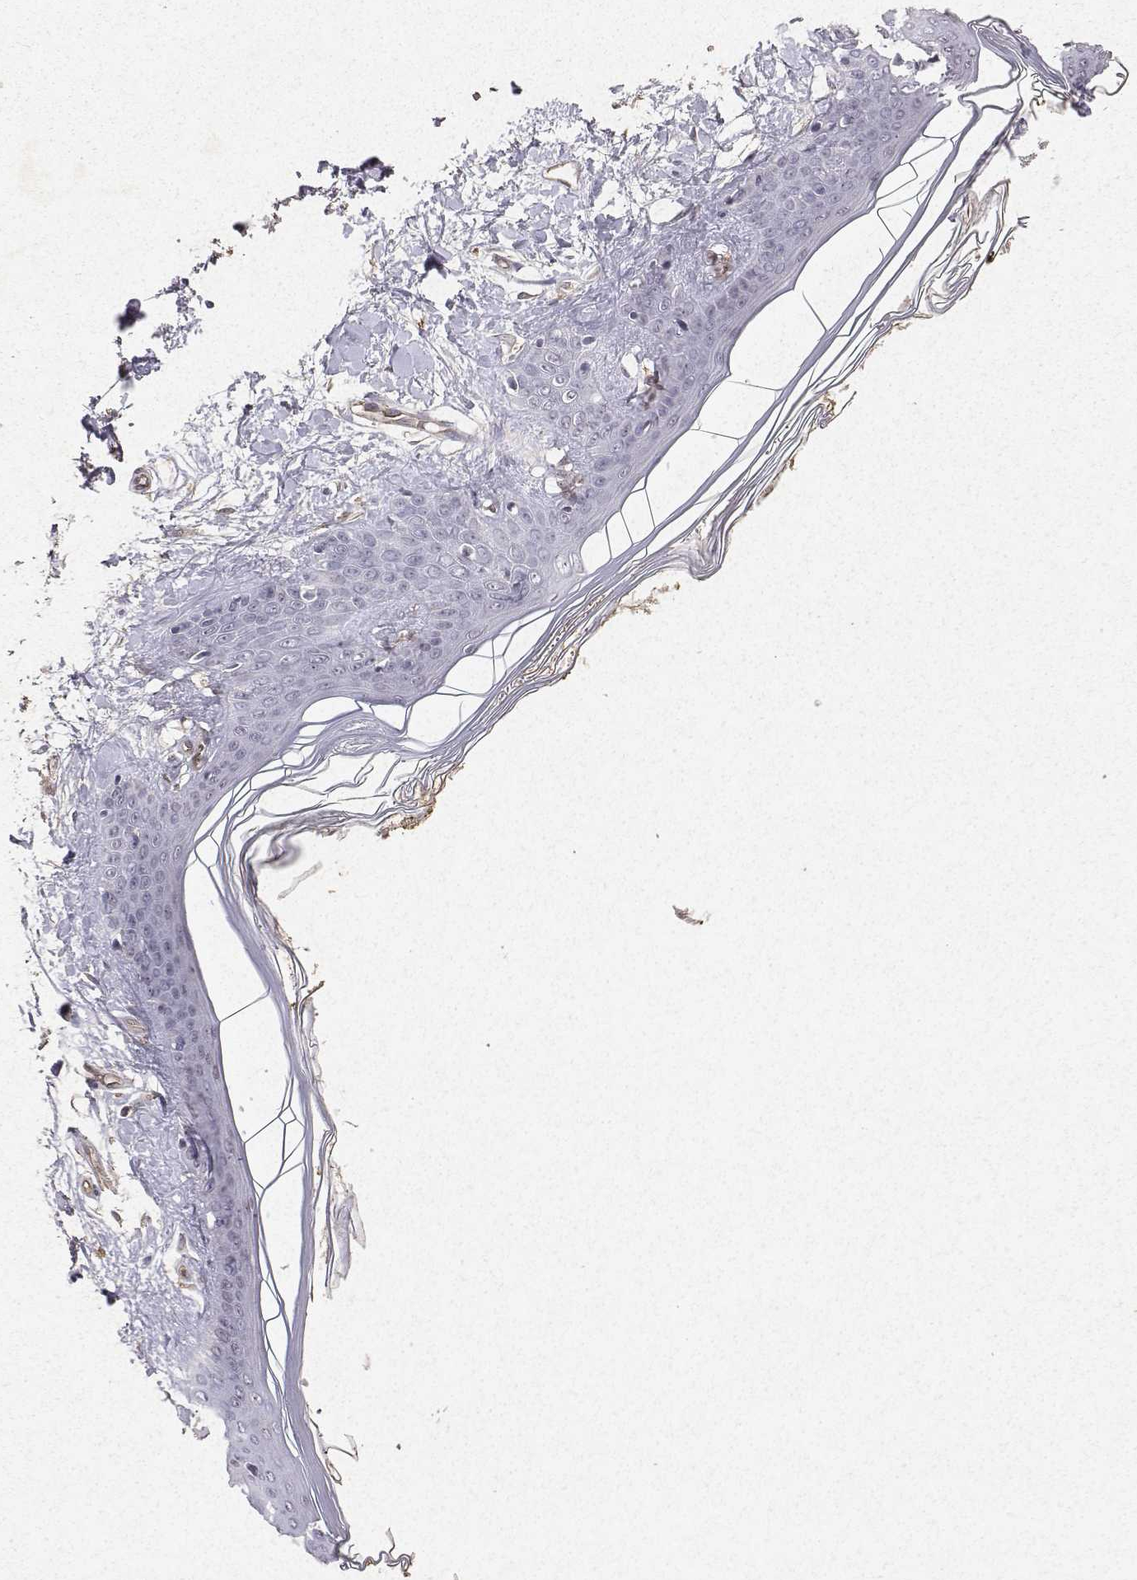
{"staining": {"intensity": "negative", "quantity": "none", "location": "none"}, "tissue": "skin", "cell_type": "Fibroblasts", "image_type": "normal", "snomed": [{"axis": "morphology", "description": "Normal tissue, NOS"}, {"axis": "topography", "description": "Skin"}], "caption": "The immunohistochemistry (IHC) image has no significant expression in fibroblasts of skin. The staining was performed using DAB to visualize the protein expression in brown, while the nuclei were stained in blue with hematoxylin (Magnification: 20x).", "gene": "PTPRG", "patient": {"sex": "female", "age": 34}}